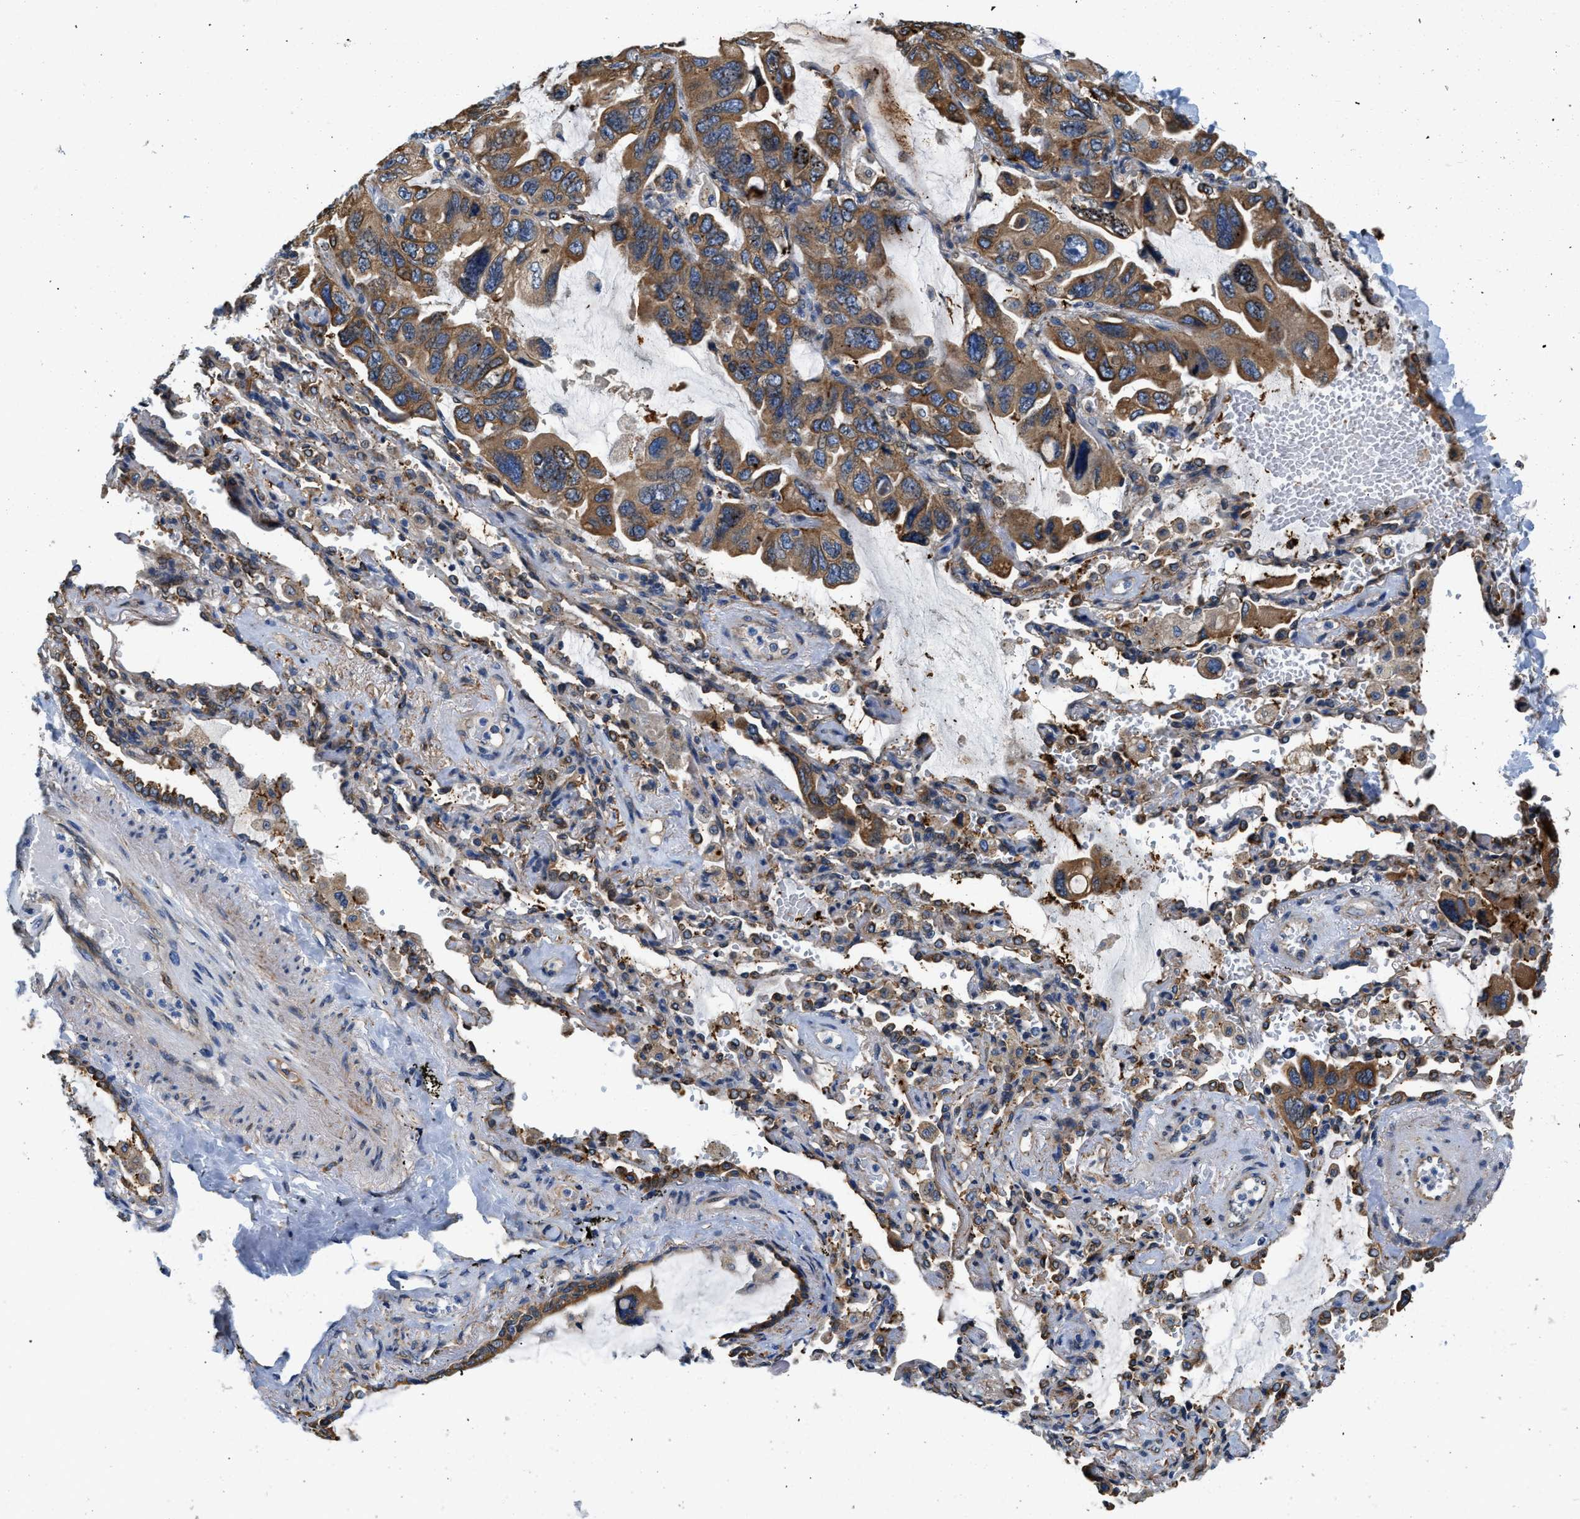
{"staining": {"intensity": "moderate", "quantity": ">75%", "location": "cytoplasmic/membranous"}, "tissue": "lung cancer", "cell_type": "Tumor cells", "image_type": "cancer", "snomed": [{"axis": "morphology", "description": "Squamous cell carcinoma, NOS"}, {"axis": "topography", "description": "Lung"}], "caption": "Squamous cell carcinoma (lung) was stained to show a protein in brown. There is medium levels of moderate cytoplasmic/membranous positivity in approximately >75% of tumor cells. The staining was performed using DAB (3,3'-diaminobenzidine), with brown indicating positive protein expression. Nuclei are stained blue with hematoxylin.", "gene": "ARL6IP5", "patient": {"sex": "female", "age": 73}}